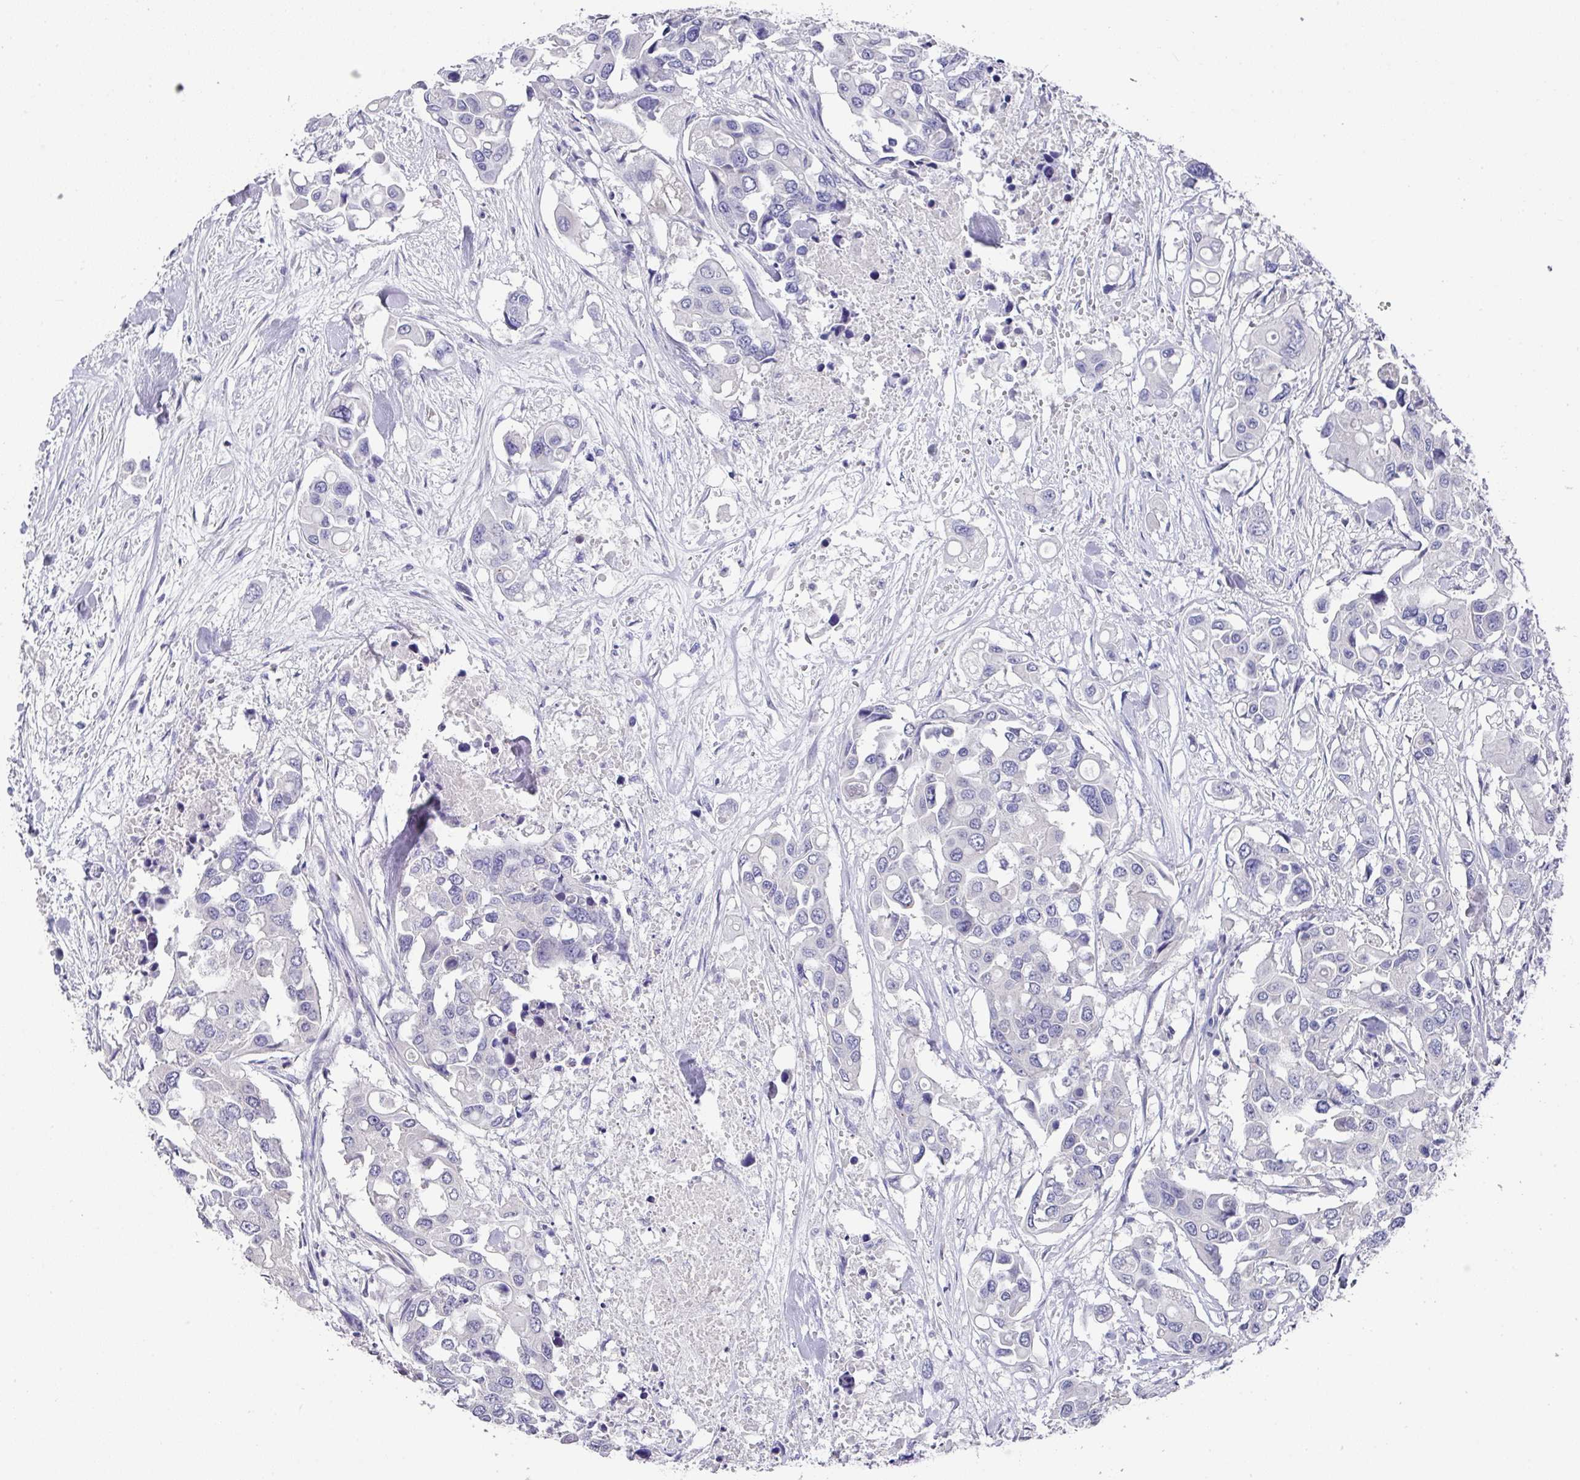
{"staining": {"intensity": "negative", "quantity": "none", "location": "none"}, "tissue": "colorectal cancer", "cell_type": "Tumor cells", "image_type": "cancer", "snomed": [{"axis": "morphology", "description": "Adenocarcinoma, NOS"}, {"axis": "topography", "description": "Colon"}], "caption": "Colorectal cancer (adenocarcinoma) was stained to show a protein in brown. There is no significant positivity in tumor cells. (DAB (3,3'-diaminobenzidine) IHC with hematoxylin counter stain).", "gene": "DAZL", "patient": {"sex": "male", "age": 77}}